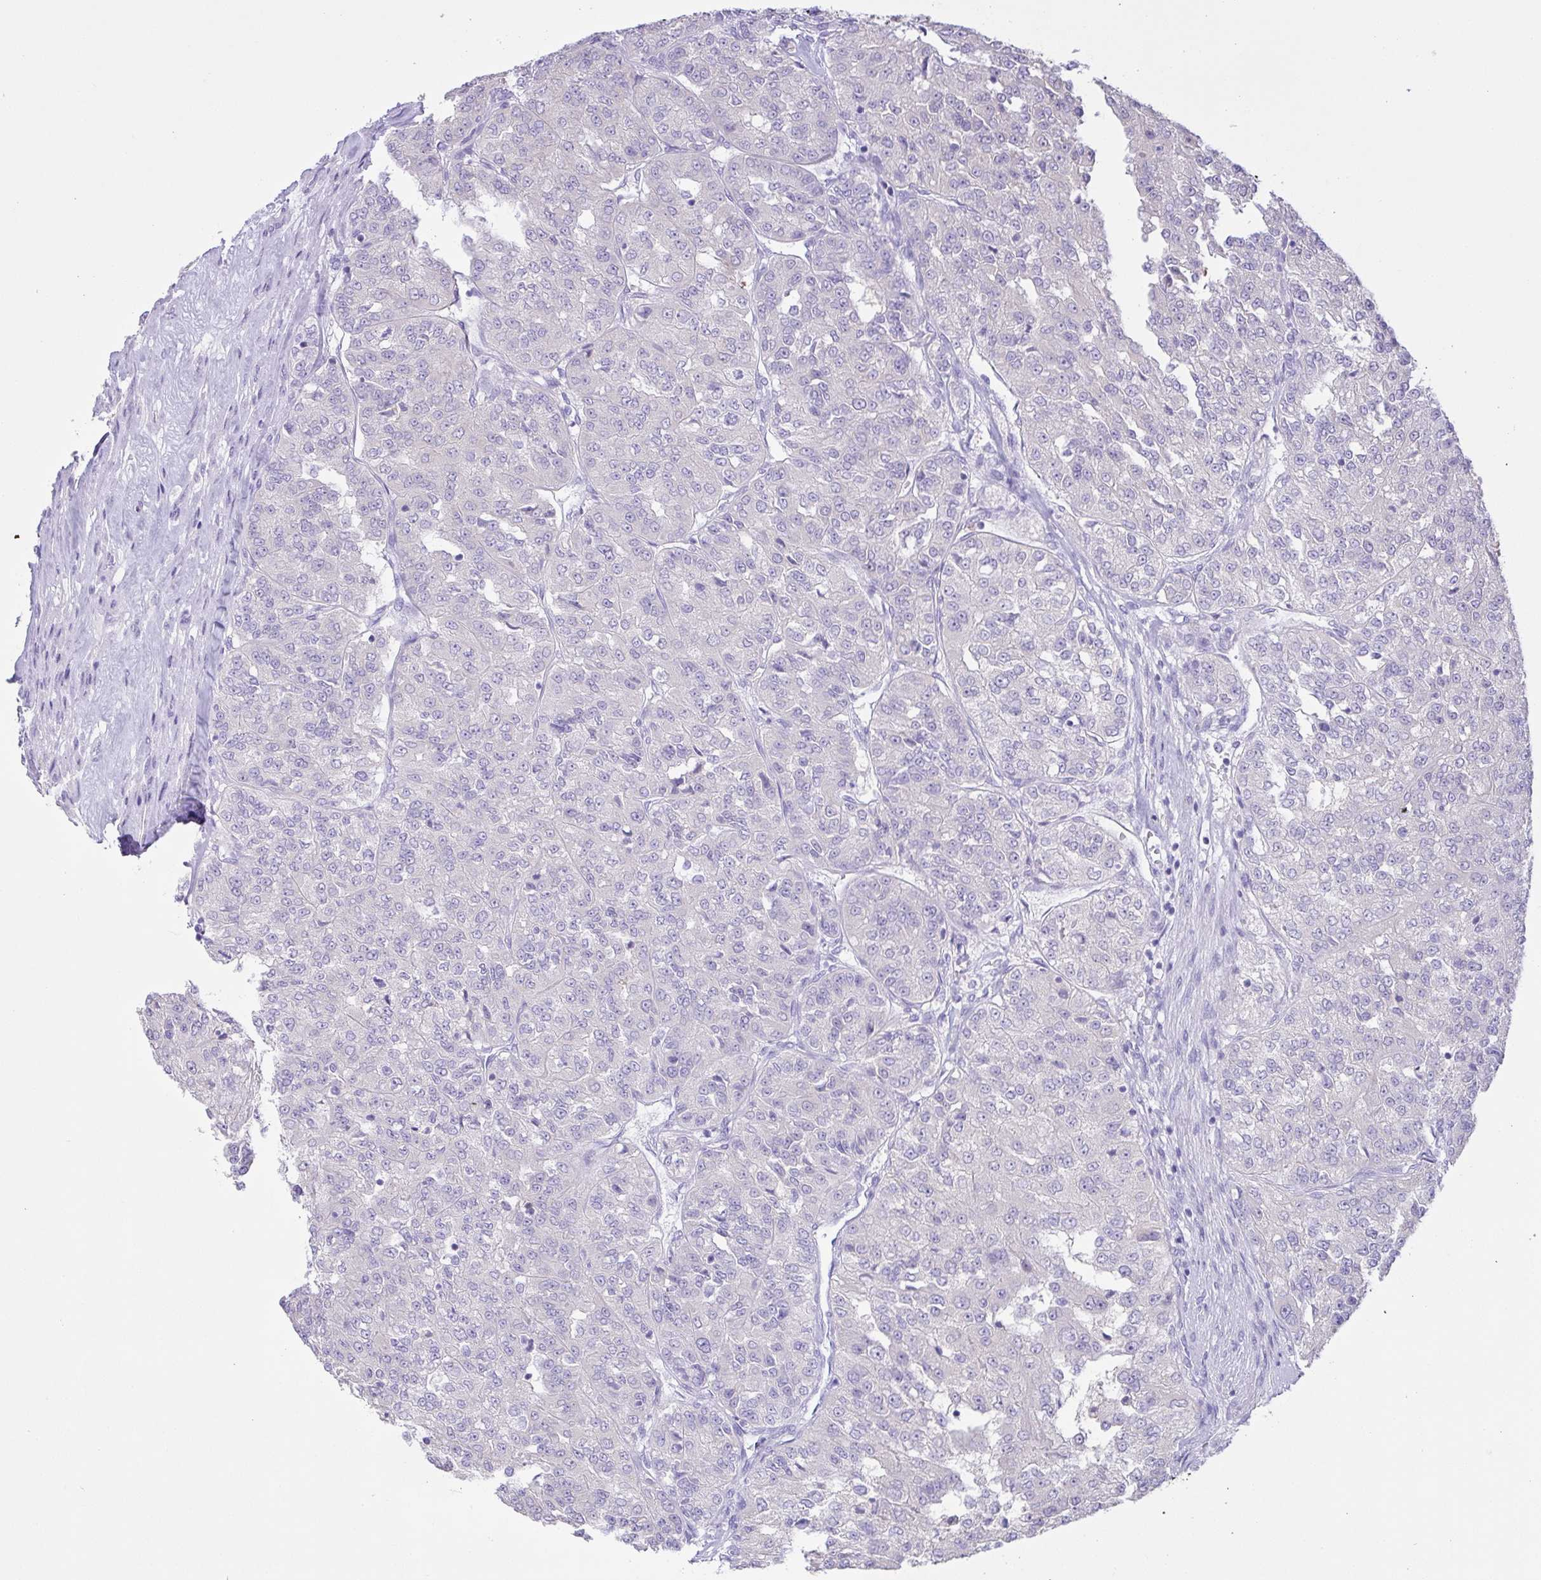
{"staining": {"intensity": "negative", "quantity": "none", "location": "none"}, "tissue": "renal cancer", "cell_type": "Tumor cells", "image_type": "cancer", "snomed": [{"axis": "morphology", "description": "Adenocarcinoma, NOS"}, {"axis": "topography", "description": "Kidney"}], "caption": "IHC of renal cancer reveals no expression in tumor cells.", "gene": "CST11", "patient": {"sex": "female", "age": 63}}